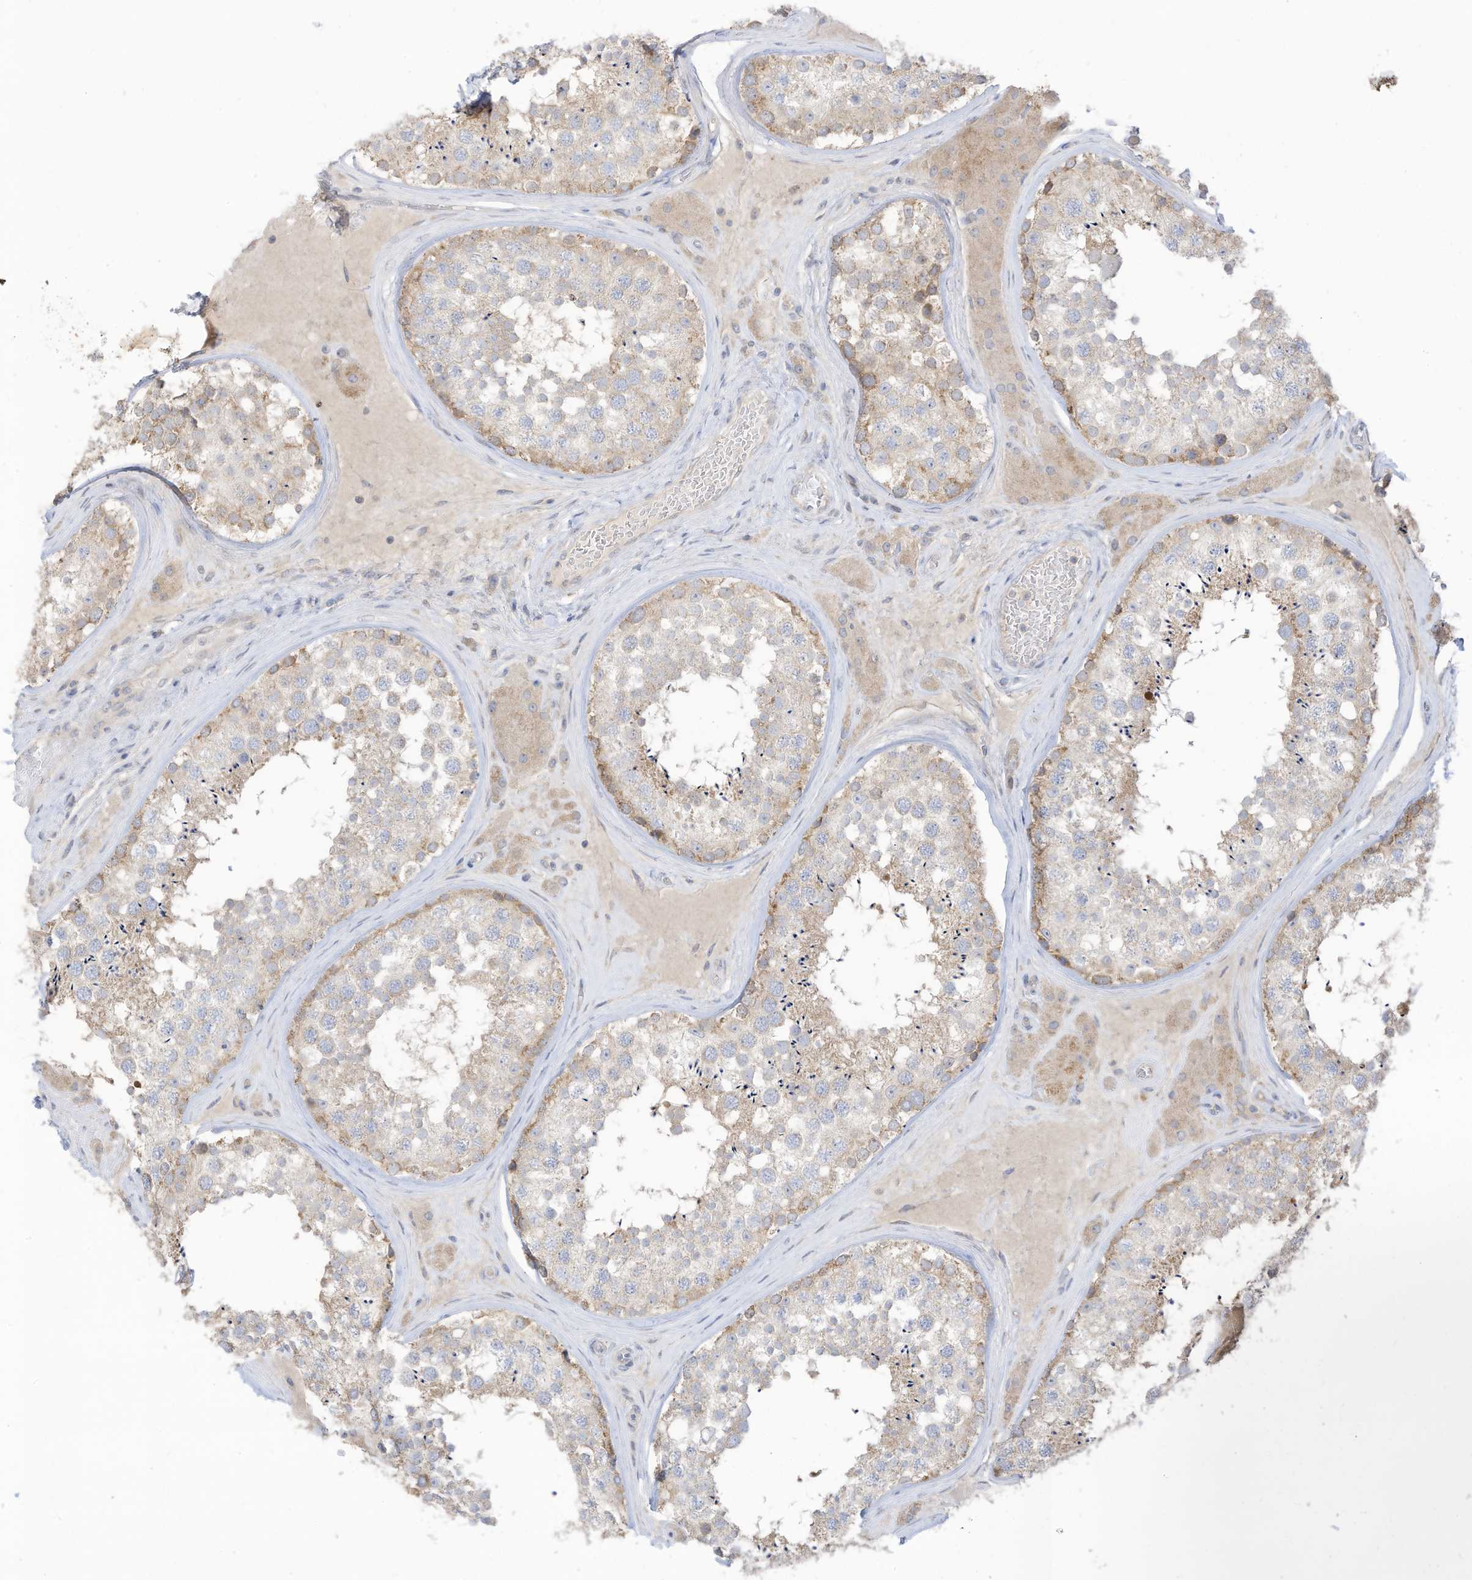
{"staining": {"intensity": "moderate", "quantity": "<25%", "location": "cytoplasmic/membranous"}, "tissue": "testis", "cell_type": "Cells in seminiferous ducts", "image_type": "normal", "snomed": [{"axis": "morphology", "description": "Normal tissue, NOS"}, {"axis": "topography", "description": "Testis"}], "caption": "Human testis stained with a brown dye demonstrates moderate cytoplasmic/membranous positive staining in approximately <25% of cells in seminiferous ducts.", "gene": "LRRN2", "patient": {"sex": "male", "age": 46}}